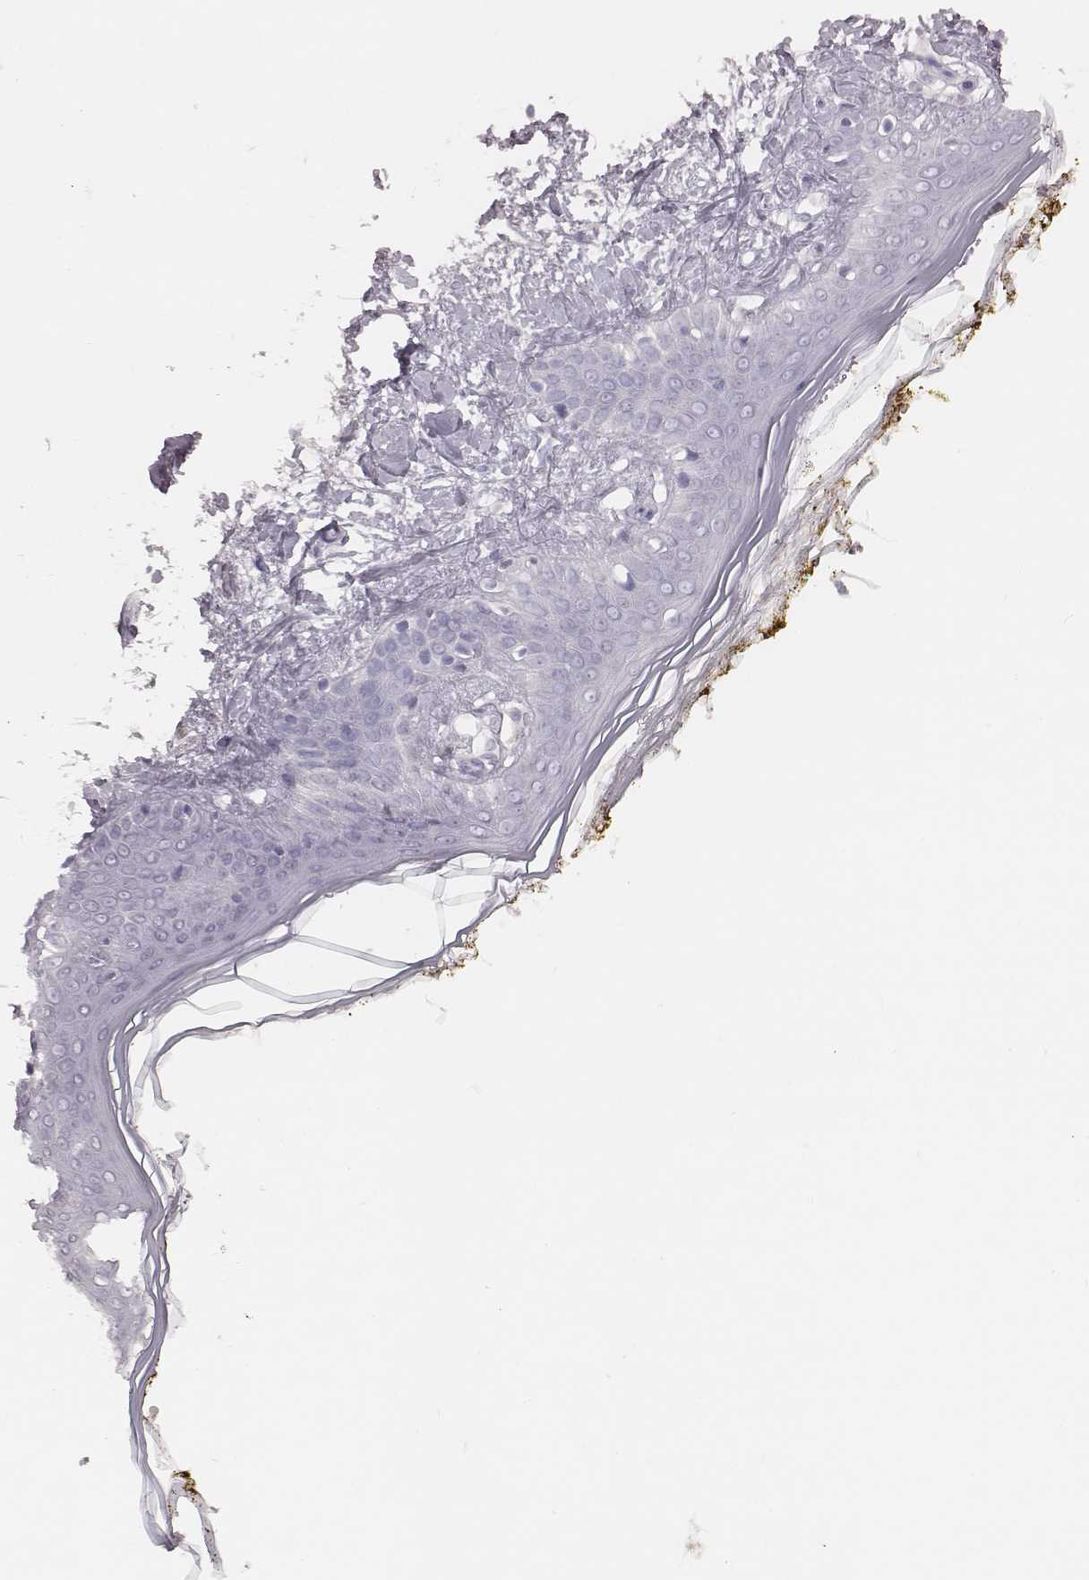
{"staining": {"intensity": "negative", "quantity": "none", "location": "none"}, "tissue": "skin", "cell_type": "Fibroblasts", "image_type": "normal", "snomed": [{"axis": "morphology", "description": "Normal tissue, NOS"}, {"axis": "topography", "description": "Skin"}], "caption": "An immunohistochemistry (IHC) micrograph of unremarkable skin is shown. There is no staining in fibroblasts of skin.", "gene": "PDCD1", "patient": {"sex": "female", "age": 34}}